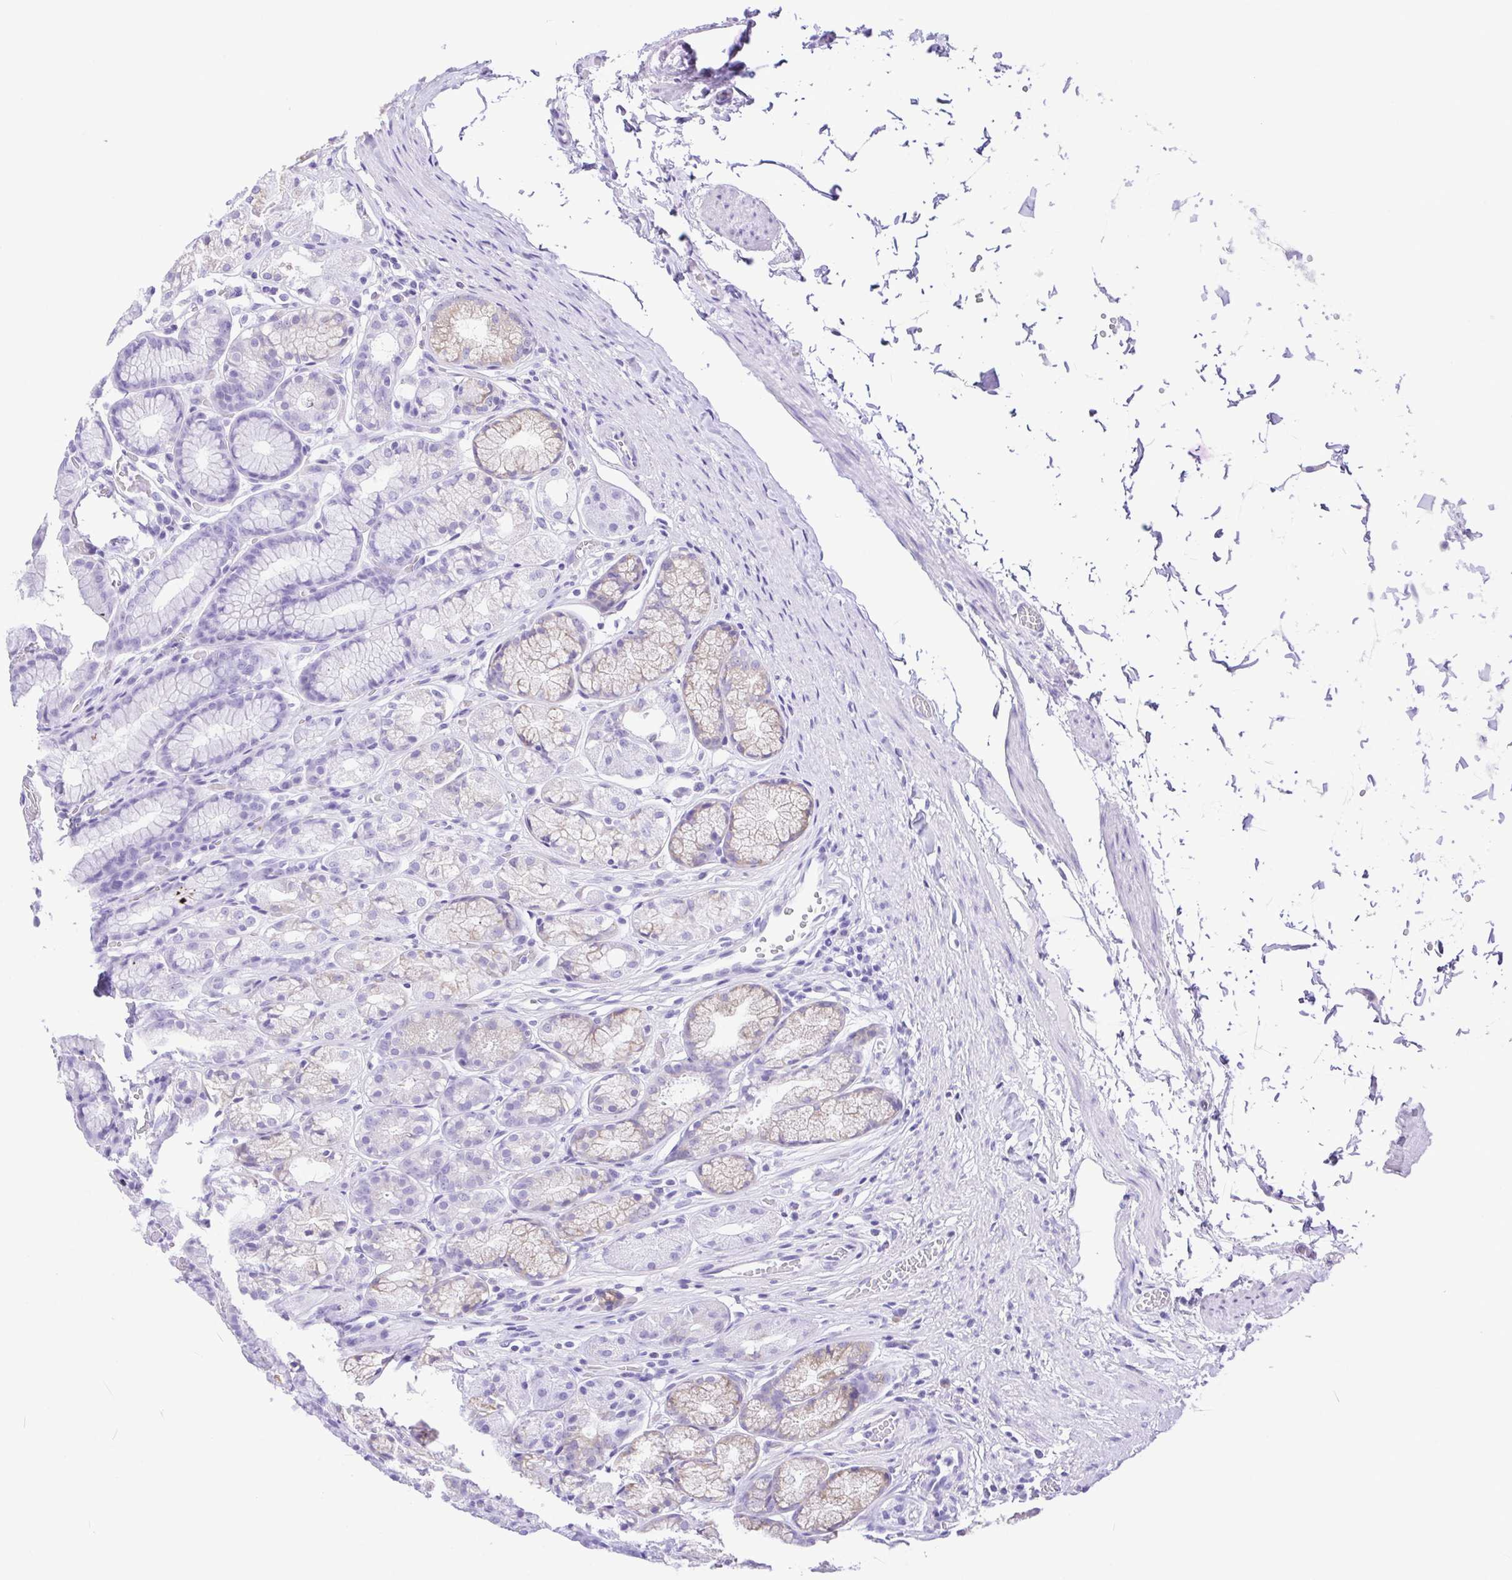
{"staining": {"intensity": "weak", "quantity": "<25%", "location": "cytoplasmic/membranous"}, "tissue": "stomach", "cell_type": "Glandular cells", "image_type": "normal", "snomed": [{"axis": "morphology", "description": "Normal tissue, NOS"}, {"axis": "topography", "description": "Stomach"}], "caption": "High power microscopy histopathology image of an immunohistochemistry (IHC) micrograph of unremarkable stomach, revealing no significant positivity in glandular cells. (DAB immunohistochemistry visualized using brightfield microscopy, high magnification).", "gene": "PAK3", "patient": {"sex": "male", "age": 70}}